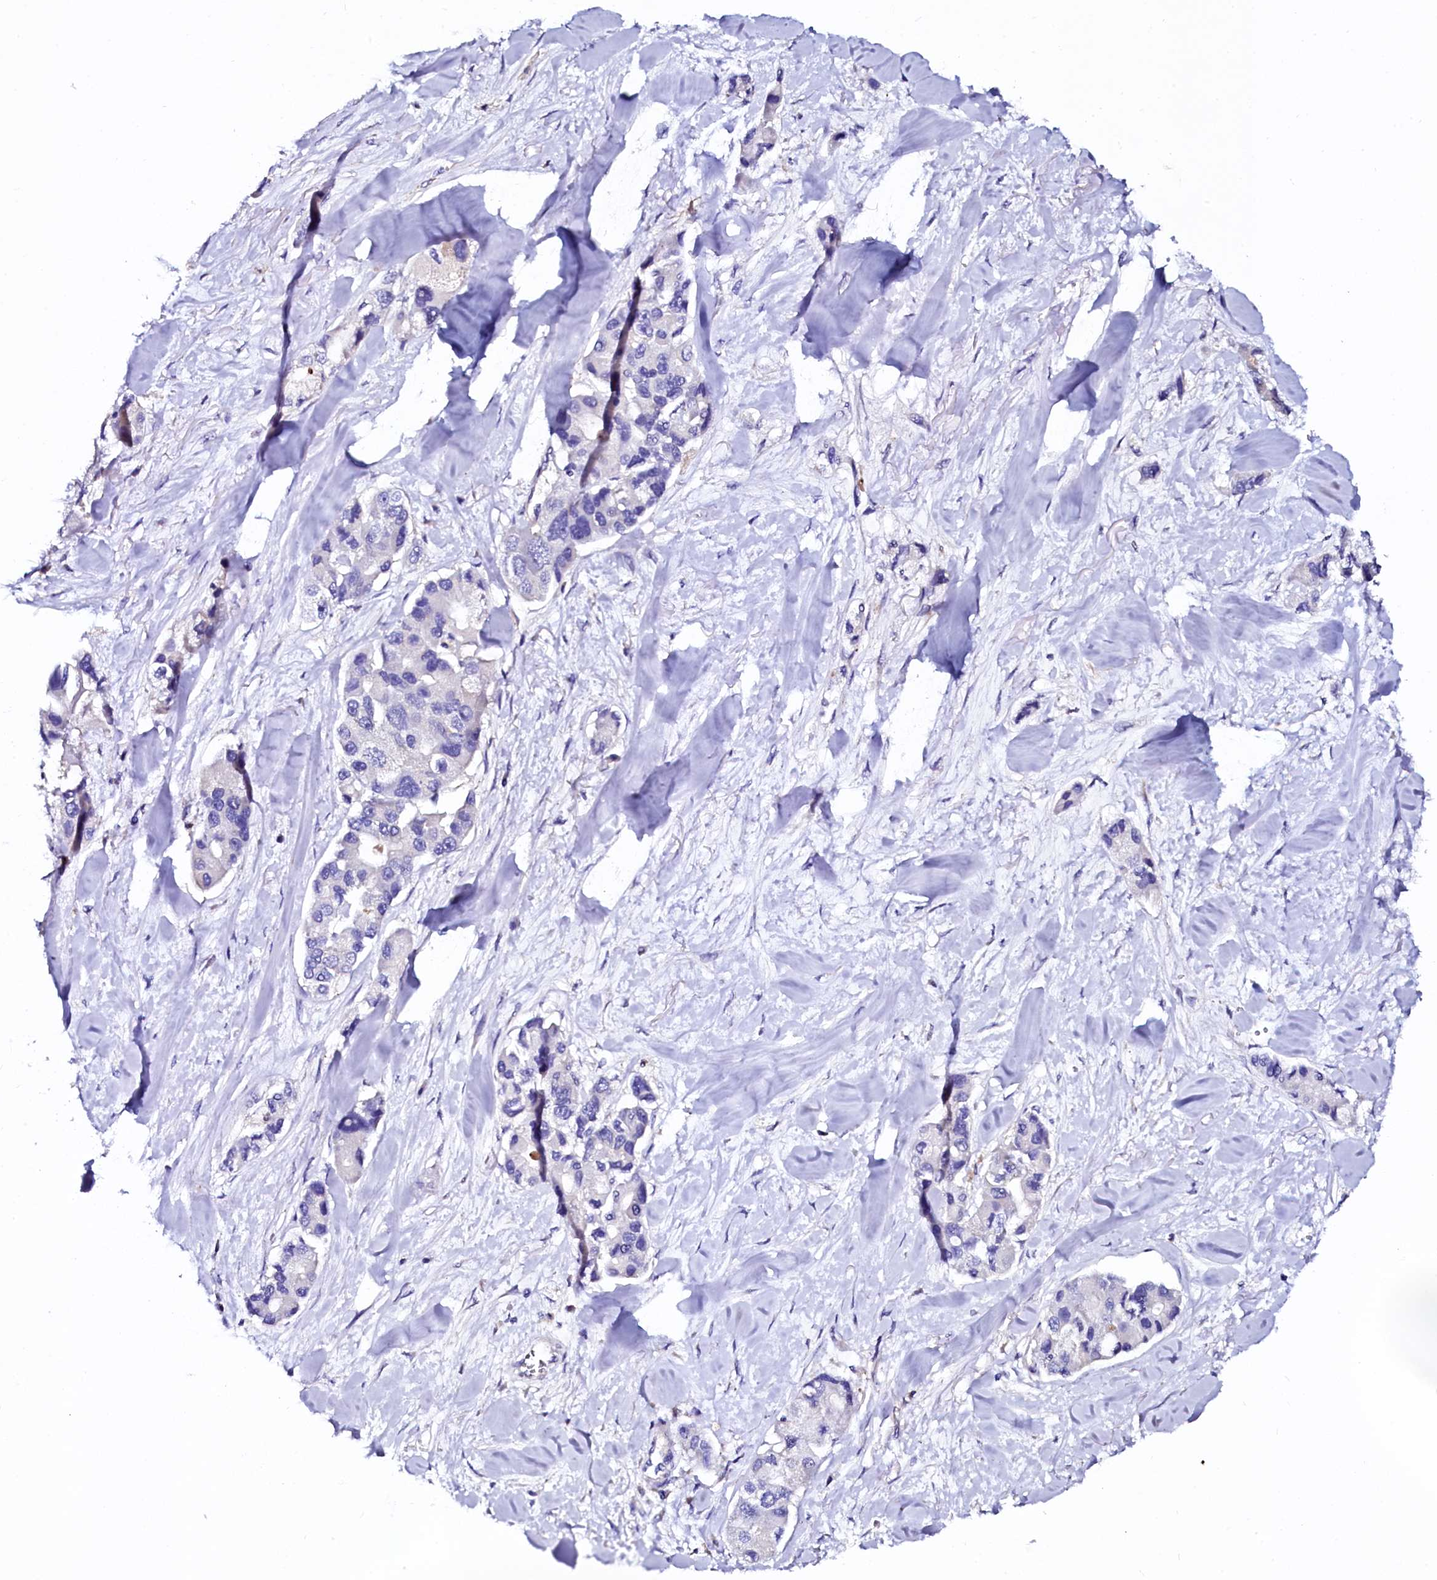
{"staining": {"intensity": "negative", "quantity": "none", "location": "none"}, "tissue": "lung cancer", "cell_type": "Tumor cells", "image_type": "cancer", "snomed": [{"axis": "morphology", "description": "Adenocarcinoma, NOS"}, {"axis": "topography", "description": "Lung"}], "caption": "This is an immunohistochemistry photomicrograph of human lung cancer (adenocarcinoma). There is no staining in tumor cells.", "gene": "OTOL1", "patient": {"sex": "female", "age": 54}}